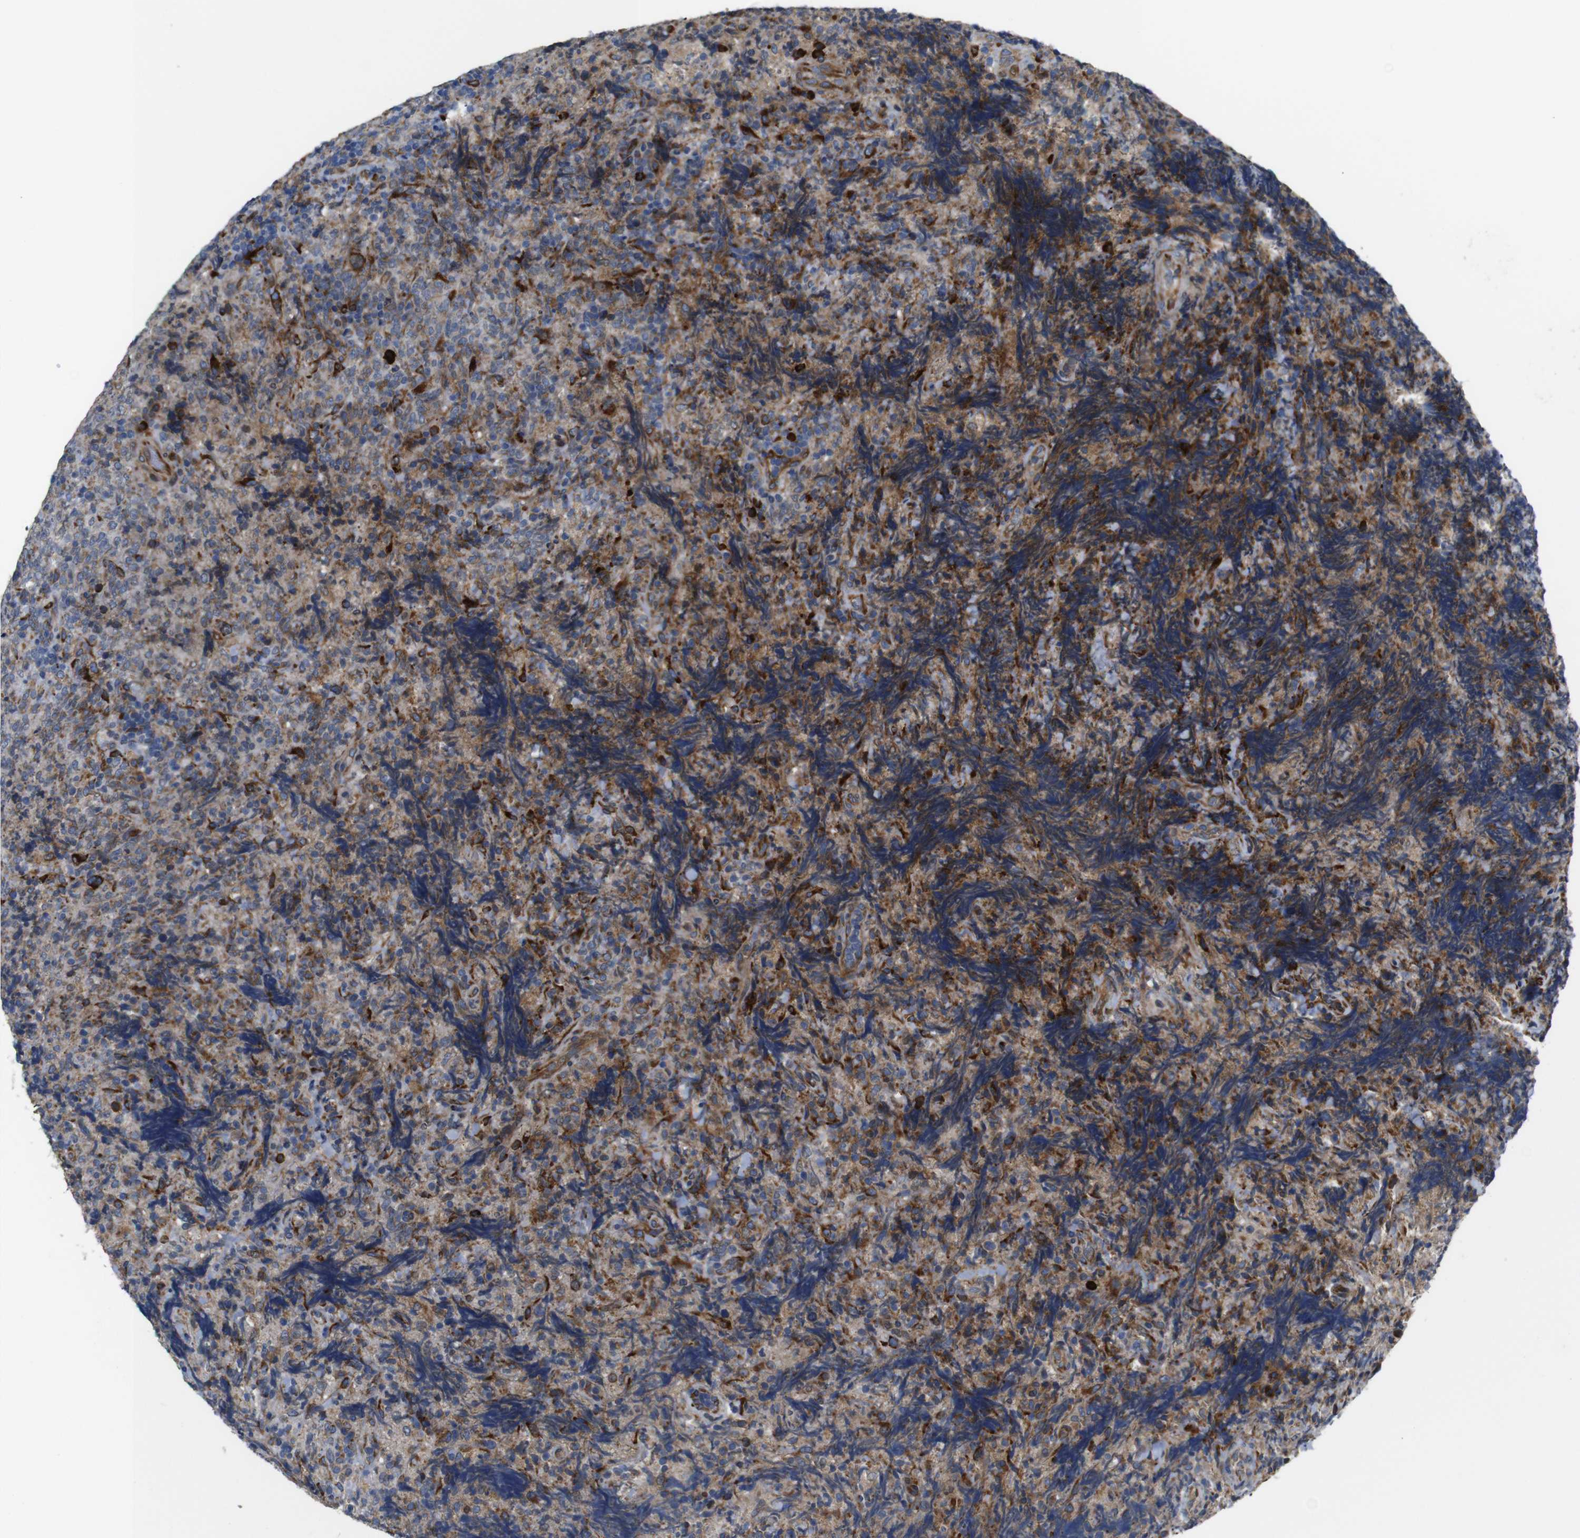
{"staining": {"intensity": "moderate", "quantity": ">75%", "location": "cytoplasmic/membranous"}, "tissue": "lymphoma", "cell_type": "Tumor cells", "image_type": "cancer", "snomed": [{"axis": "morphology", "description": "Malignant lymphoma, non-Hodgkin's type, High grade"}, {"axis": "topography", "description": "Tonsil"}], "caption": "Malignant lymphoma, non-Hodgkin's type (high-grade) stained with DAB immunohistochemistry (IHC) exhibits medium levels of moderate cytoplasmic/membranous positivity in approximately >75% of tumor cells. The staining is performed using DAB (3,3'-diaminobenzidine) brown chromogen to label protein expression. The nuclei are counter-stained blue using hematoxylin.", "gene": "UBE2G2", "patient": {"sex": "female", "age": 36}}